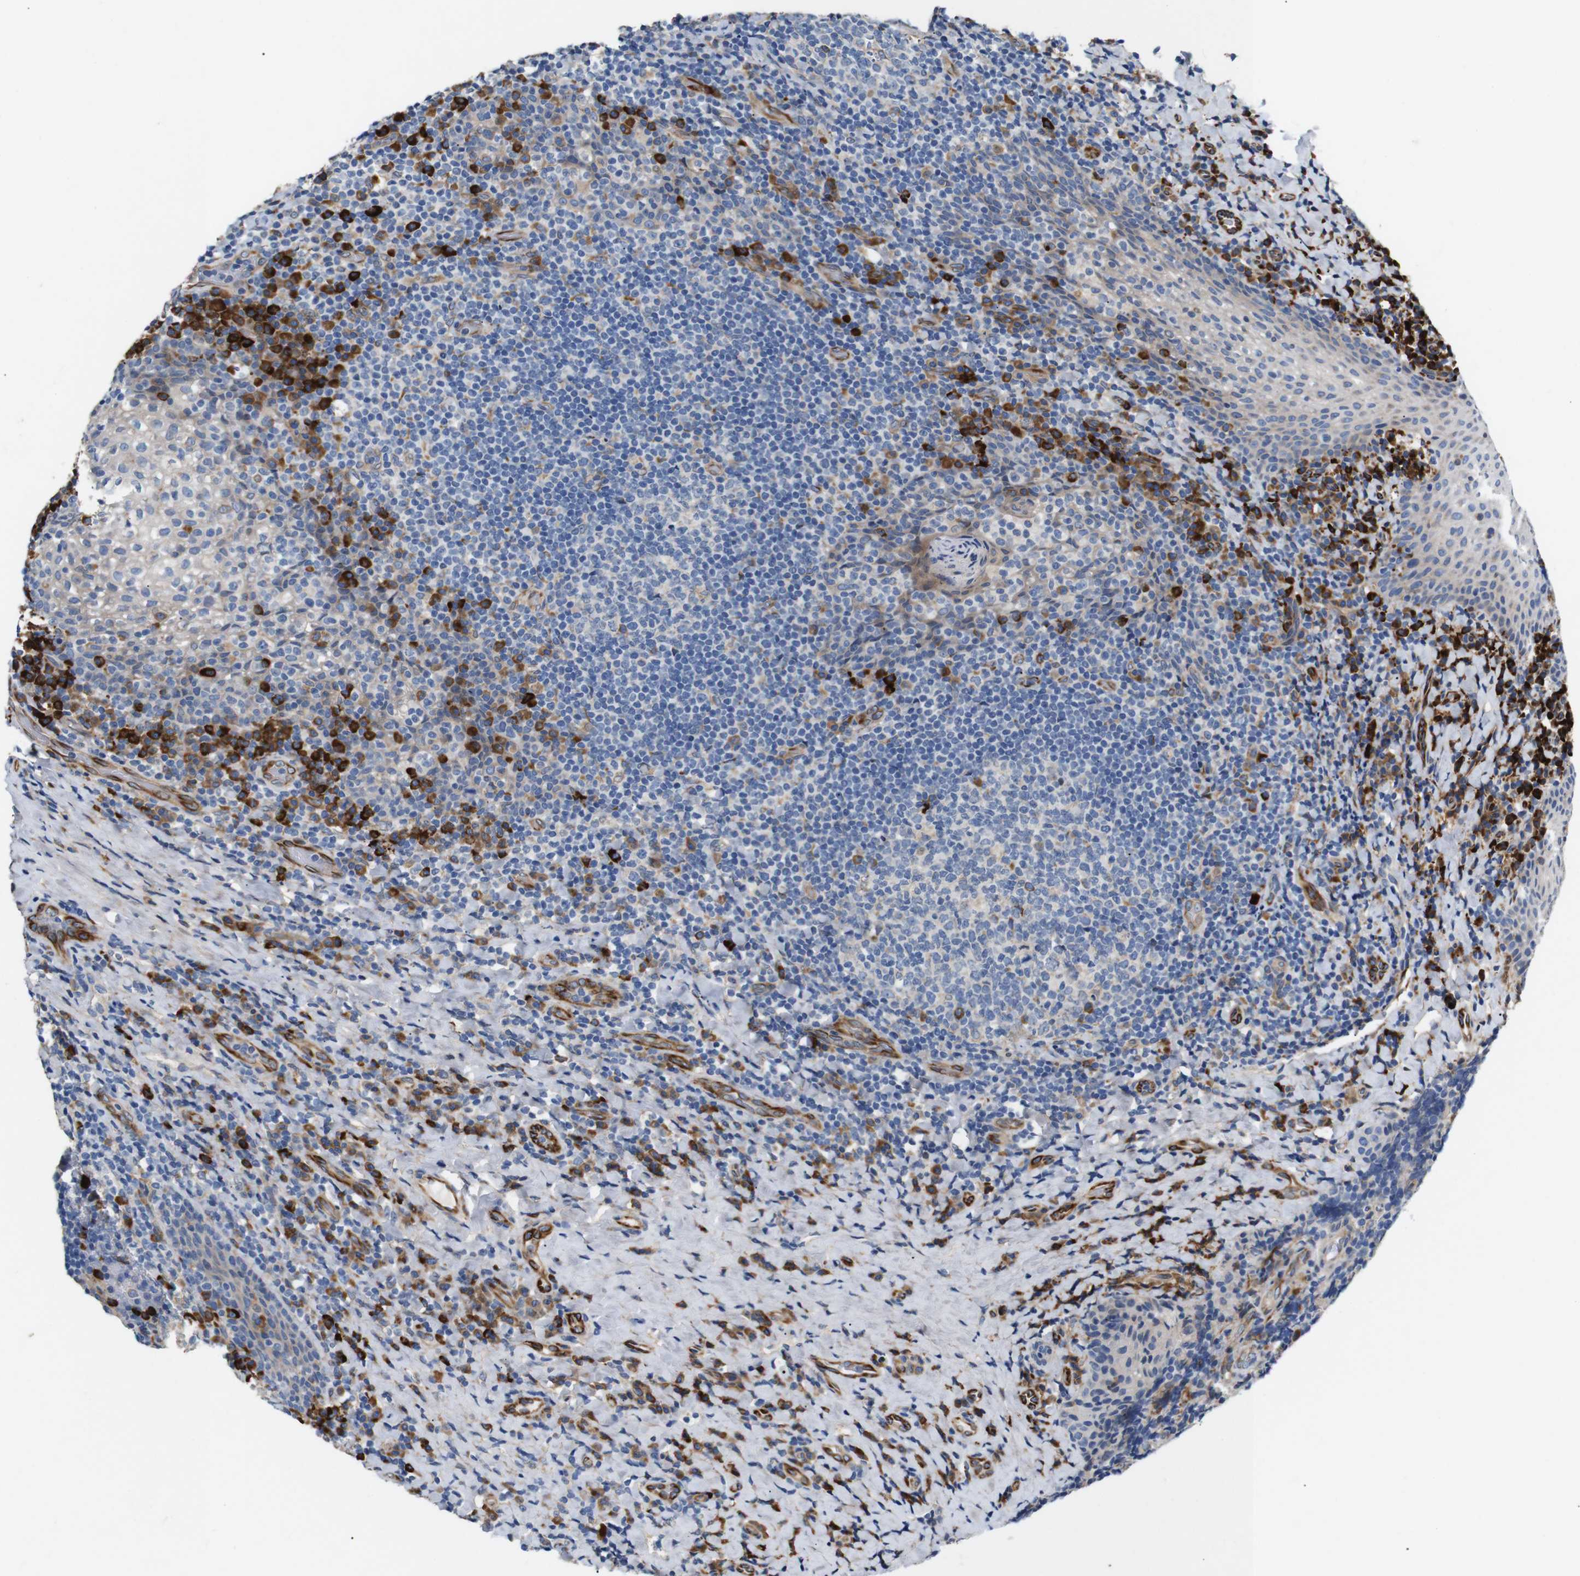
{"staining": {"intensity": "moderate", "quantity": "<25%", "location": "cytoplasmic/membranous"}, "tissue": "tonsil", "cell_type": "Germinal center cells", "image_type": "normal", "snomed": [{"axis": "morphology", "description": "Normal tissue, NOS"}, {"axis": "topography", "description": "Tonsil"}], "caption": "DAB (3,3'-diaminobenzidine) immunohistochemical staining of normal tonsil displays moderate cytoplasmic/membranous protein expression in approximately <25% of germinal center cells. (DAB IHC with brightfield microscopy, high magnification).", "gene": "UBE2G2", "patient": {"sex": "male", "age": 17}}